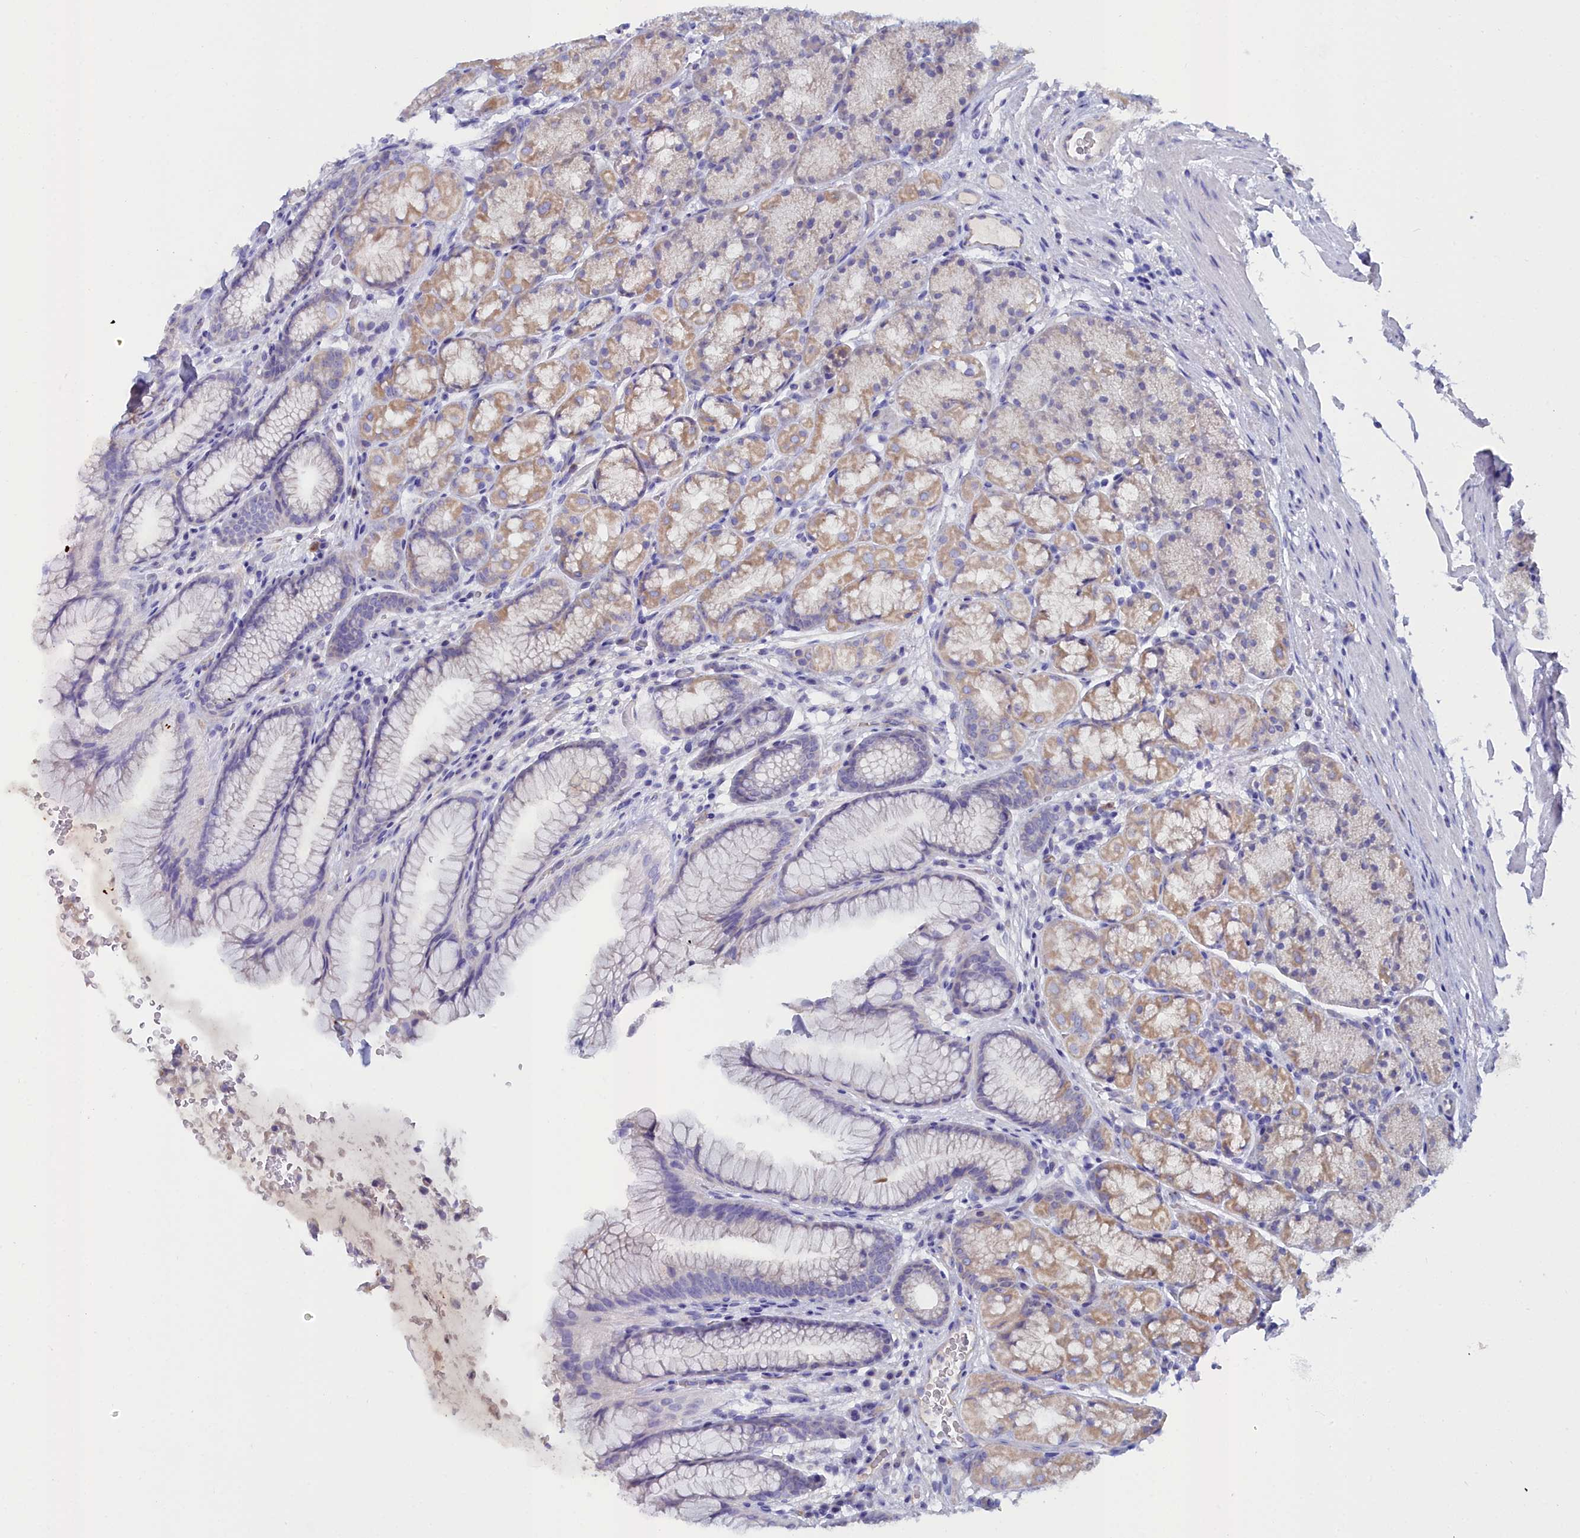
{"staining": {"intensity": "moderate", "quantity": "<25%", "location": "cytoplasmic/membranous"}, "tissue": "stomach", "cell_type": "Glandular cells", "image_type": "normal", "snomed": [{"axis": "morphology", "description": "Normal tissue, NOS"}, {"axis": "topography", "description": "Stomach"}], "caption": "Benign stomach reveals moderate cytoplasmic/membranous staining in approximately <25% of glandular cells.", "gene": "SLC49A3", "patient": {"sex": "male", "age": 63}}